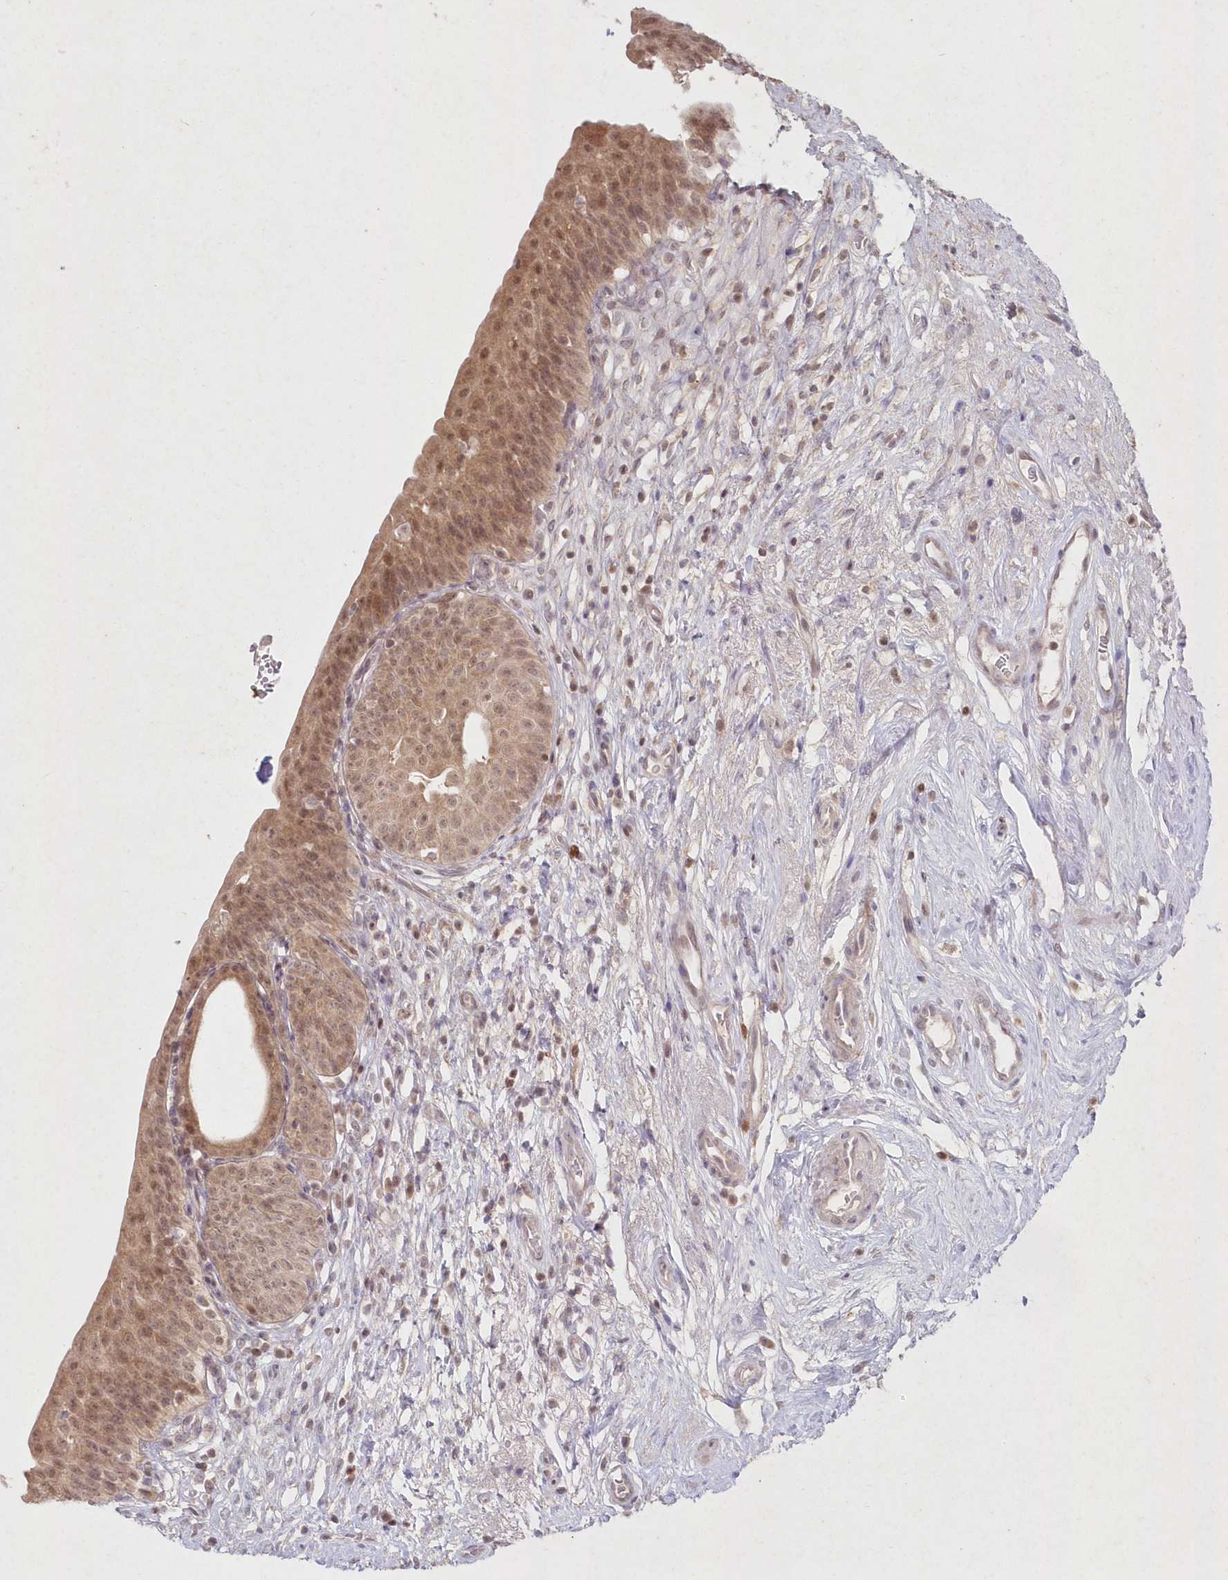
{"staining": {"intensity": "moderate", "quantity": ">75%", "location": "cytoplasmic/membranous,nuclear"}, "tissue": "urinary bladder", "cell_type": "Urothelial cells", "image_type": "normal", "snomed": [{"axis": "morphology", "description": "Normal tissue, NOS"}, {"axis": "topography", "description": "Urinary bladder"}], "caption": "Urothelial cells demonstrate medium levels of moderate cytoplasmic/membranous,nuclear positivity in approximately >75% of cells in unremarkable urinary bladder. (IHC, brightfield microscopy, high magnification).", "gene": "ASCC1", "patient": {"sex": "male", "age": 83}}